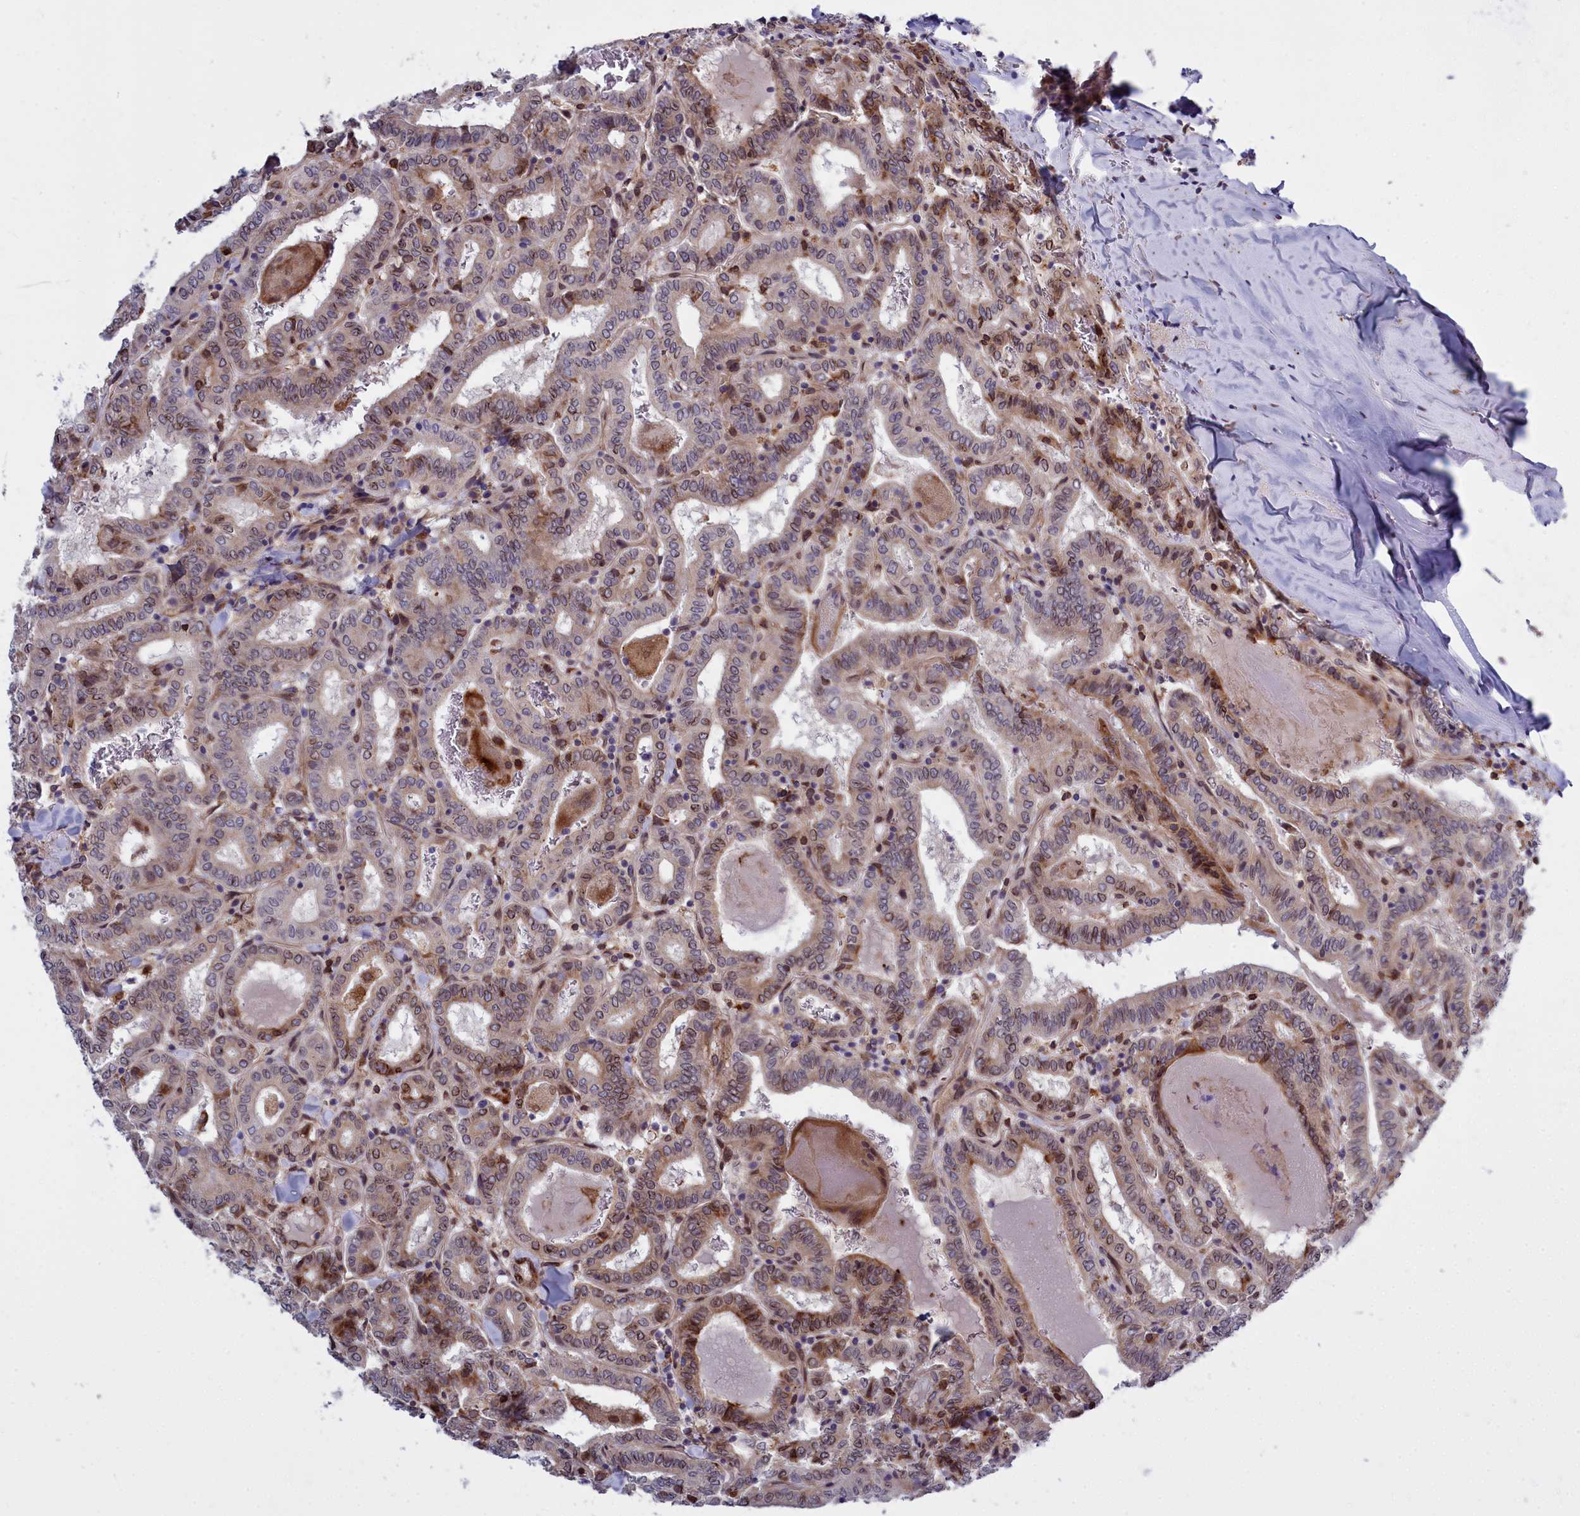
{"staining": {"intensity": "moderate", "quantity": "<25%", "location": "cytoplasmic/membranous"}, "tissue": "thyroid cancer", "cell_type": "Tumor cells", "image_type": "cancer", "snomed": [{"axis": "morphology", "description": "Papillary adenocarcinoma, NOS"}, {"axis": "topography", "description": "Thyroid gland"}], "caption": "A brown stain shows moderate cytoplasmic/membranous expression of a protein in thyroid papillary adenocarcinoma tumor cells. (IHC, brightfield microscopy, high magnification).", "gene": "RAPGEF4", "patient": {"sex": "female", "age": 72}}